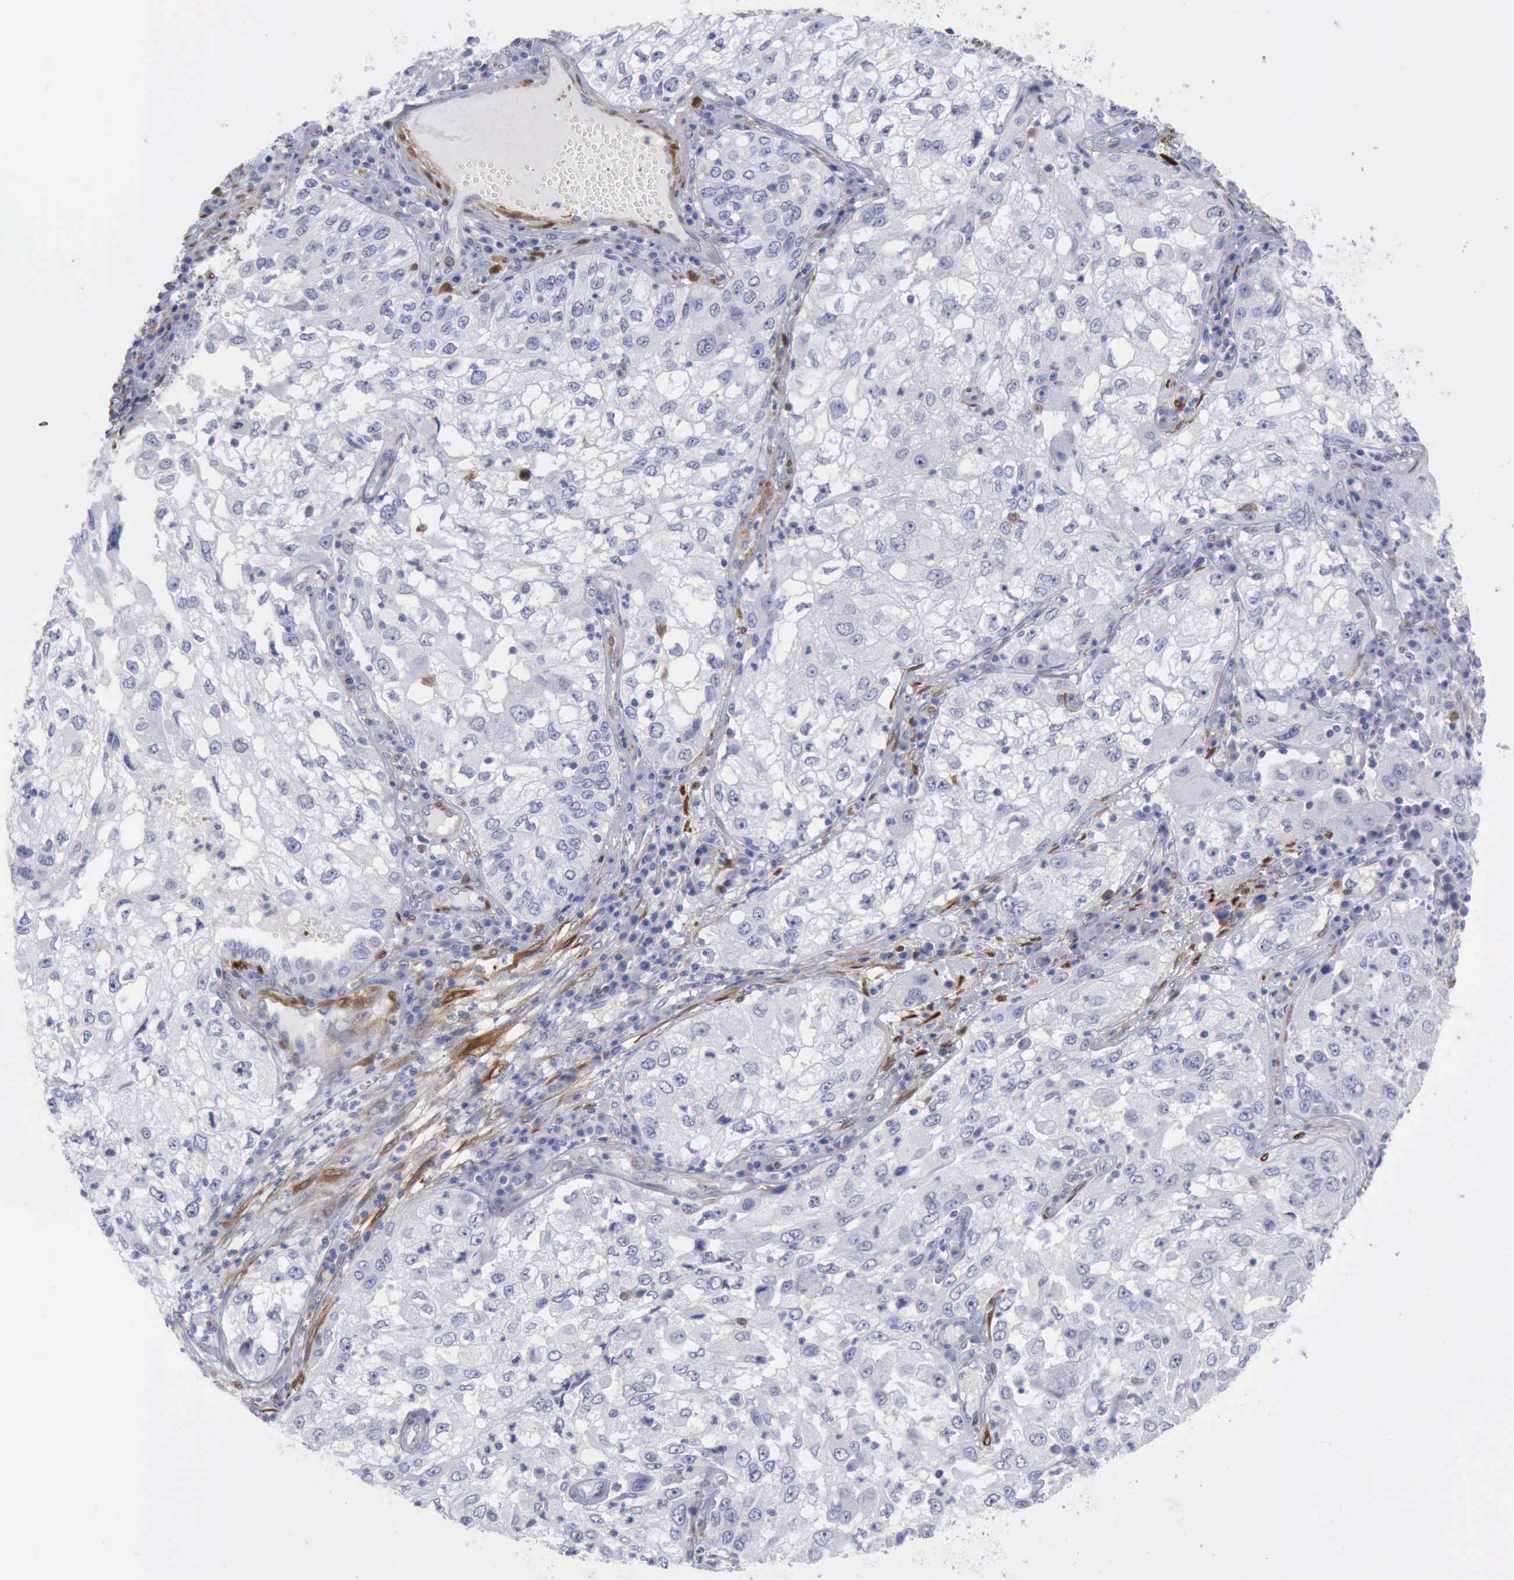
{"staining": {"intensity": "negative", "quantity": "none", "location": "none"}, "tissue": "cervical cancer", "cell_type": "Tumor cells", "image_type": "cancer", "snomed": [{"axis": "morphology", "description": "Squamous cell carcinoma, NOS"}, {"axis": "topography", "description": "Cervix"}], "caption": "Tumor cells show no significant staining in squamous cell carcinoma (cervical). The staining is performed using DAB brown chromogen with nuclei counter-stained in using hematoxylin.", "gene": "FHL1", "patient": {"sex": "female", "age": 36}}